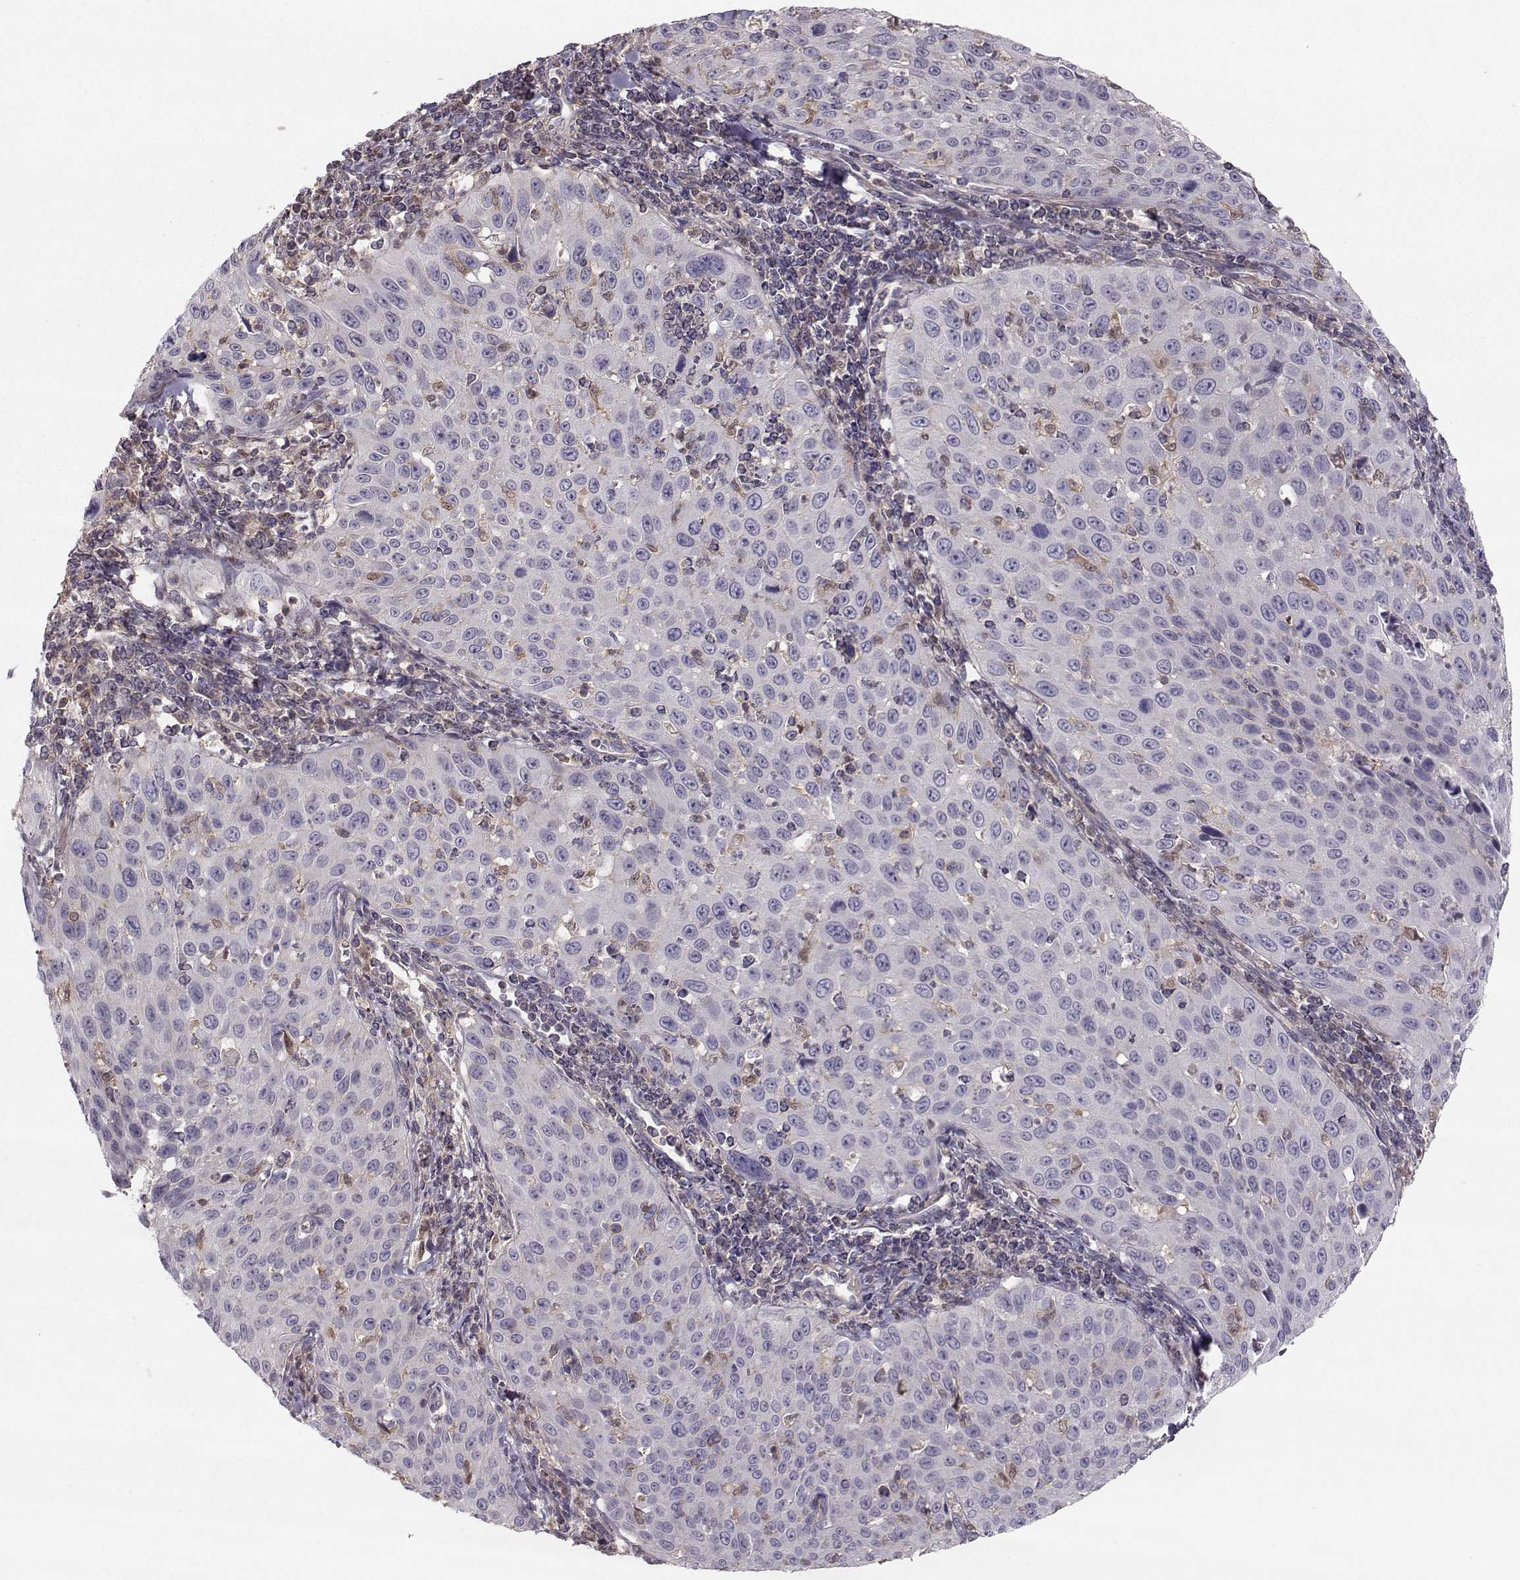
{"staining": {"intensity": "negative", "quantity": "none", "location": "none"}, "tissue": "cervical cancer", "cell_type": "Tumor cells", "image_type": "cancer", "snomed": [{"axis": "morphology", "description": "Squamous cell carcinoma, NOS"}, {"axis": "topography", "description": "Cervix"}], "caption": "Tumor cells are negative for protein expression in human cervical cancer (squamous cell carcinoma).", "gene": "ASB16", "patient": {"sex": "female", "age": 26}}